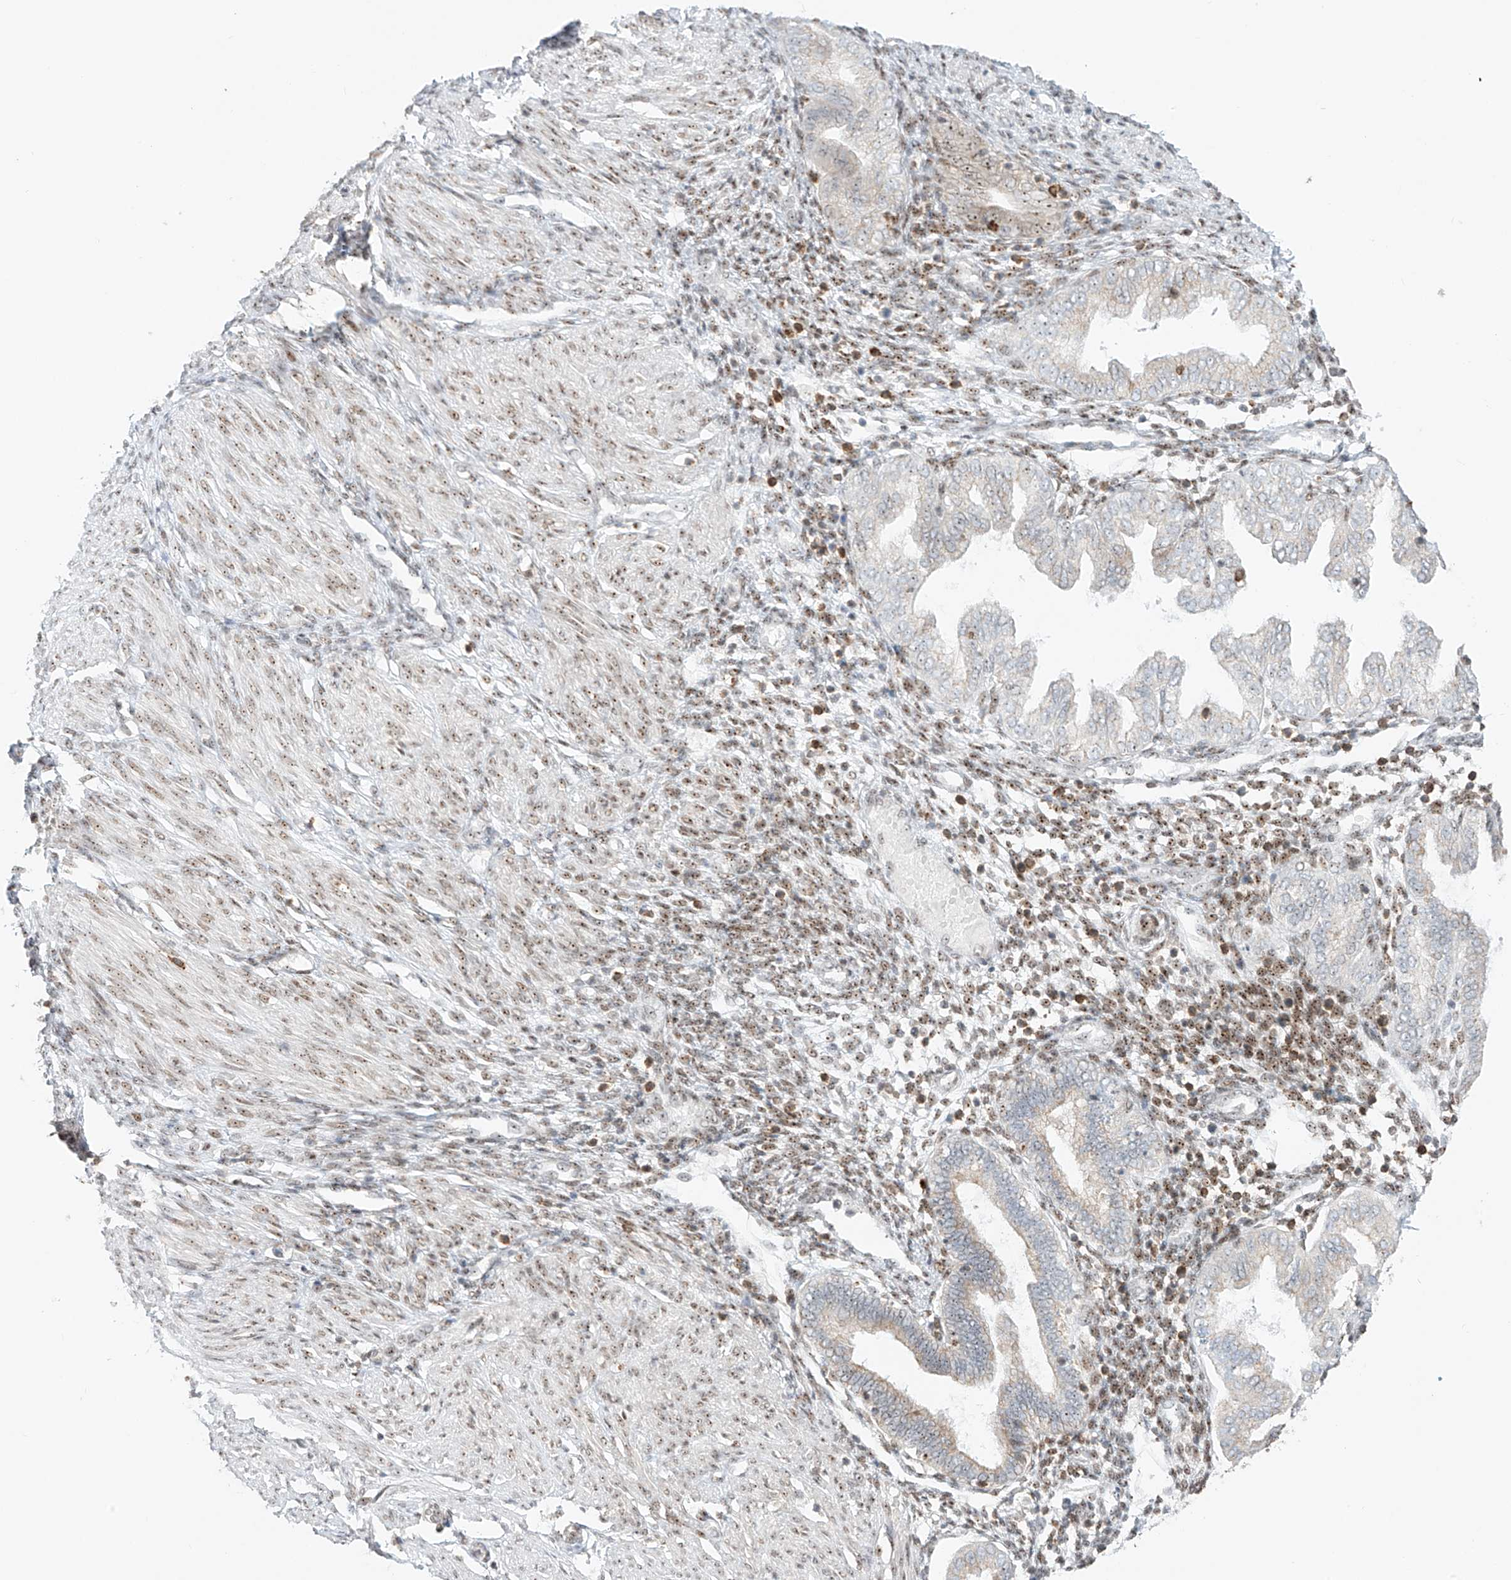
{"staining": {"intensity": "weak", "quantity": "<25%", "location": "cytoplasmic/membranous"}, "tissue": "endometrium", "cell_type": "Cells in endometrial stroma", "image_type": "normal", "snomed": [{"axis": "morphology", "description": "Normal tissue, NOS"}, {"axis": "topography", "description": "Endometrium"}], "caption": "A micrograph of endometrium stained for a protein displays no brown staining in cells in endometrial stroma. (IHC, brightfield microscopy, high magnification).", "gene": "ZNF512", "patient": {"sex": "female", "age": 53}}